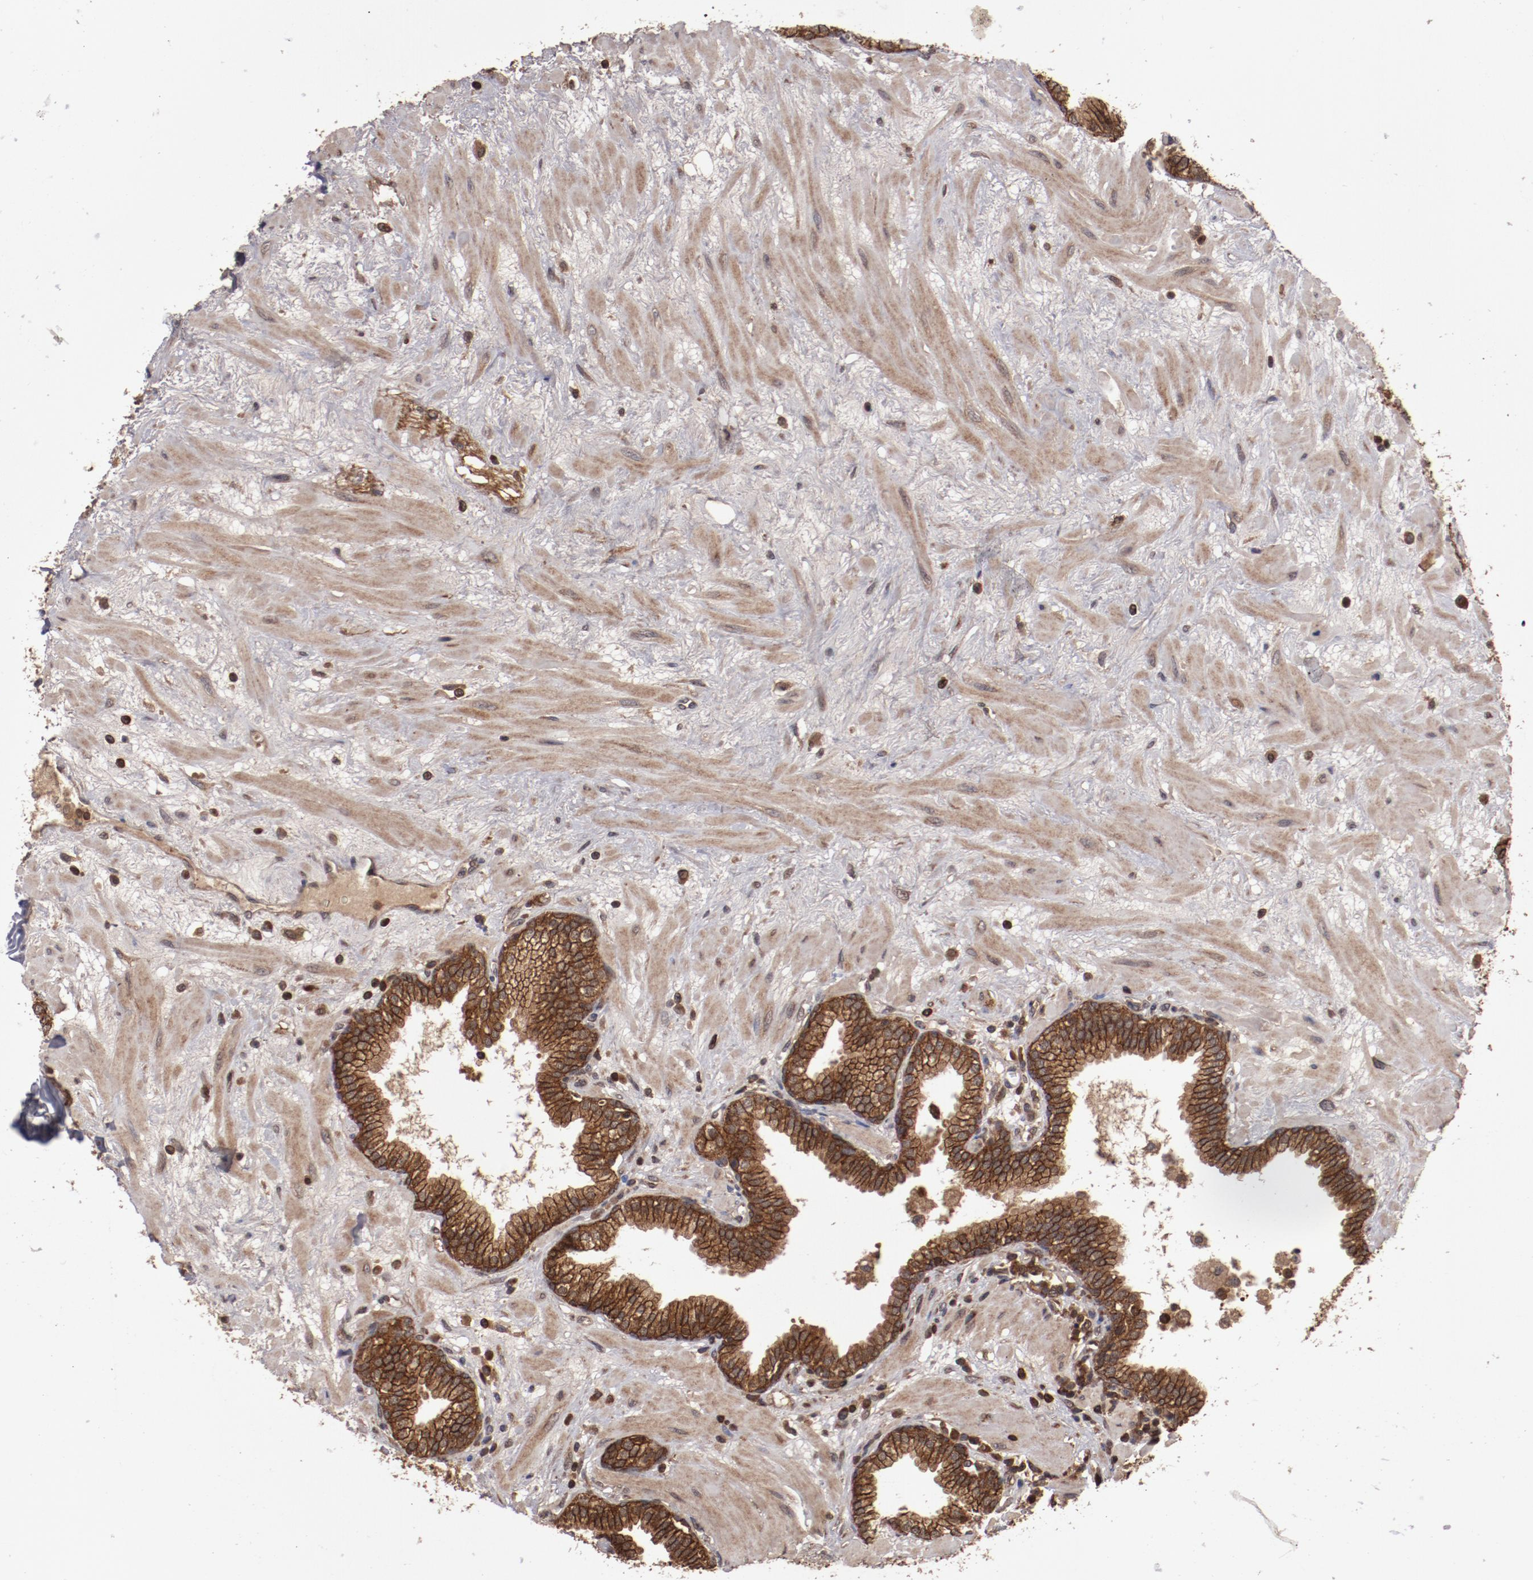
{"staining": {"intensity": "moderate", "quantity": "25%-75%", "location": "cytoplasmic/membranous"}, "tissue": "prostate", "cell_type": "Glandular cells", "image_type": "normal", "snomed": [{"axis": "morphology", "description": "Normal tissue, NOS"}, {"axis": "topography", "description": "Prostate"}], "caption": "Moderate cytoplasmic/membranous protein staining is identified in approximately 25%-75% of glandular cells in prostate.", "gene": "RPS6KA6", "patient": {"sex": "male", "age": 64}}